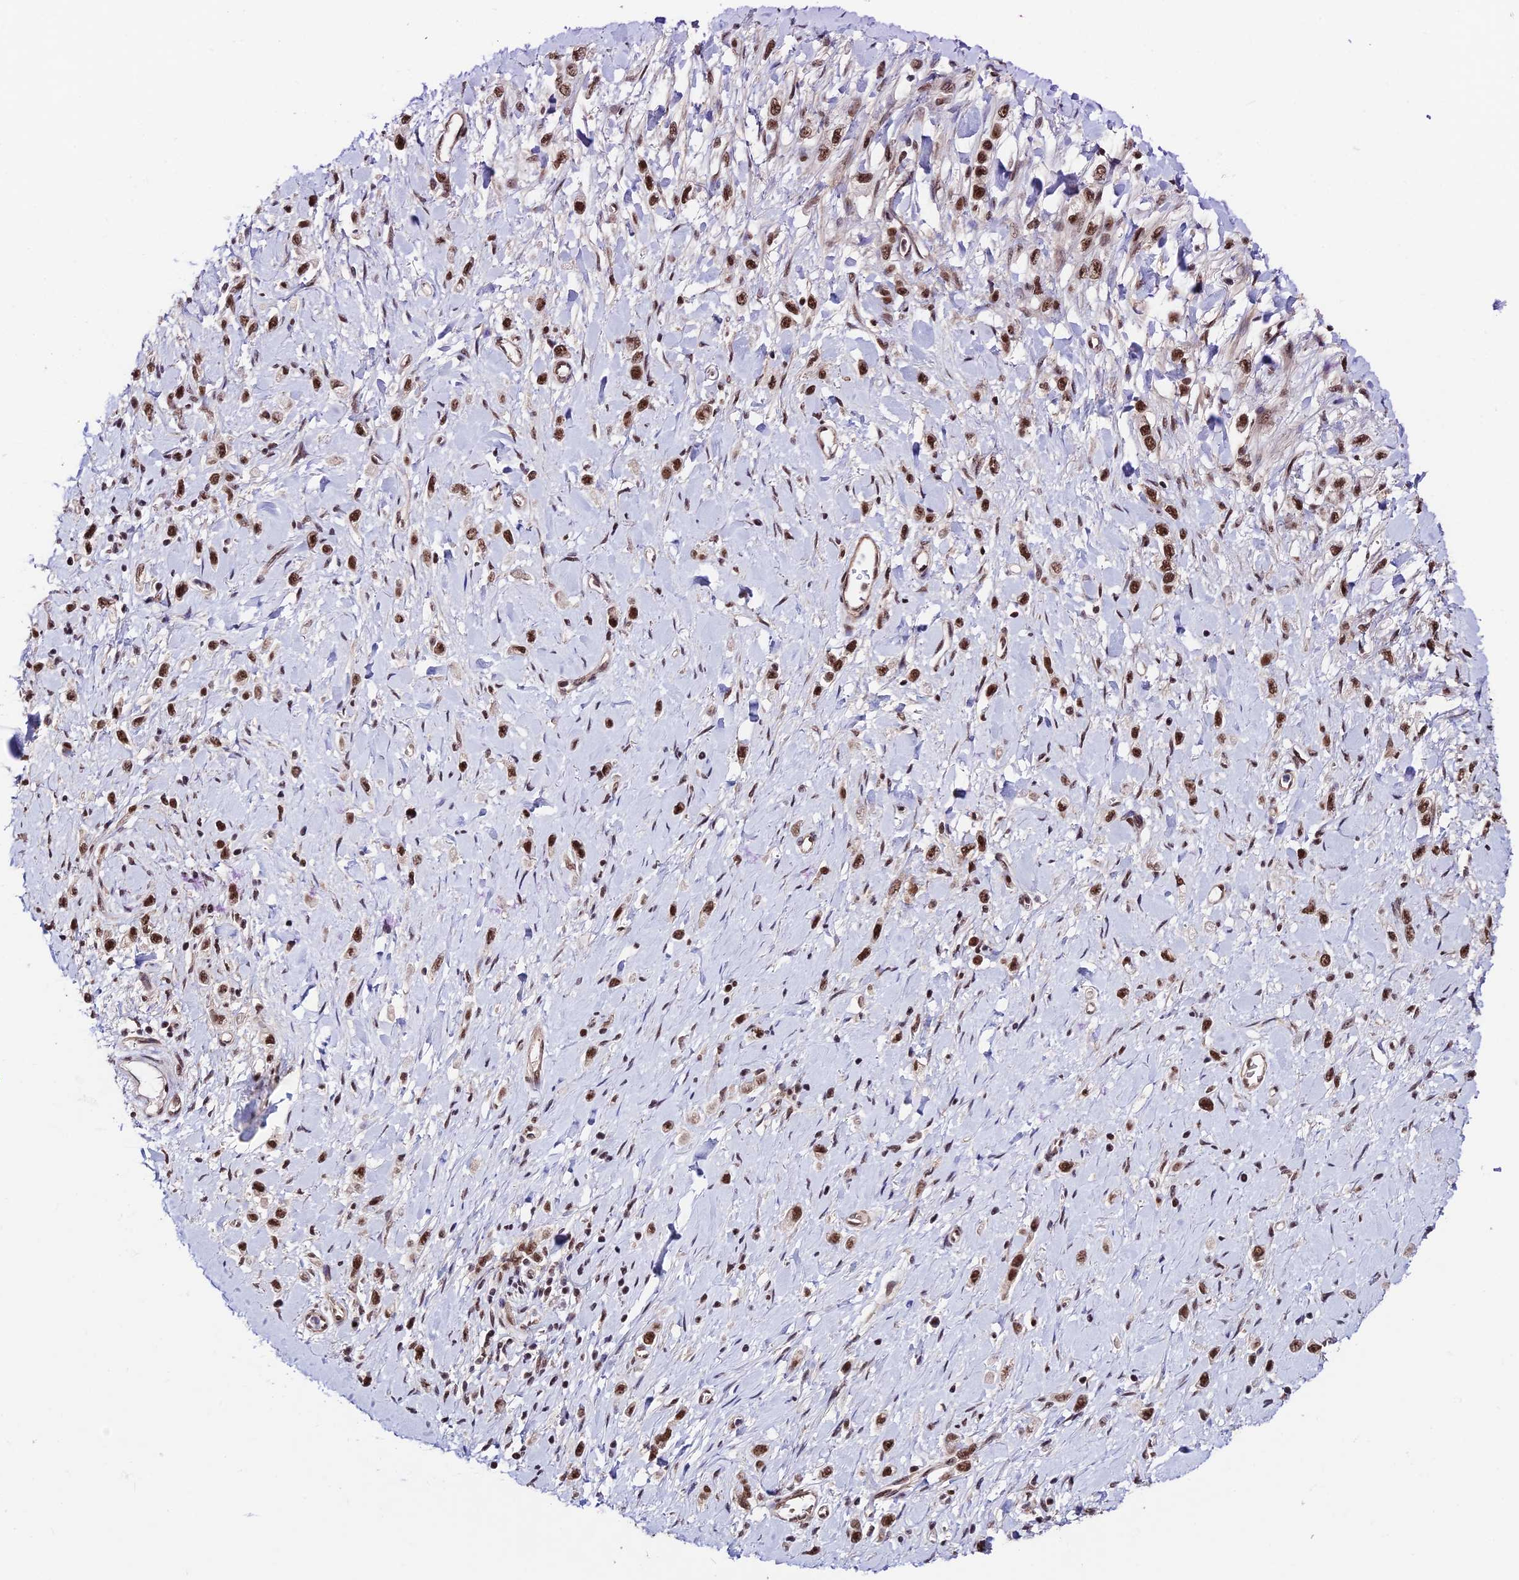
{"staining": {"intensity": "strong", "quantity": ">75%", "location": "nuclear"}, "tissue": "stomach cancer", "cell_type": "Tumor cells", "image_type": "cancer", "snomed": [{"axis": "morphology", "description": "Adenocarcinoma, NOS"}, {"axis": "topography", "description": "Stomach"}], "caption": "Immunohistochemistry (IHC) of human stomach adenocarcinoma displays high levels of strong nuclear positivity in about >75% of tumor cells.", "gene": "RBM42", "patient": {"sex": "female", "age": 65}}